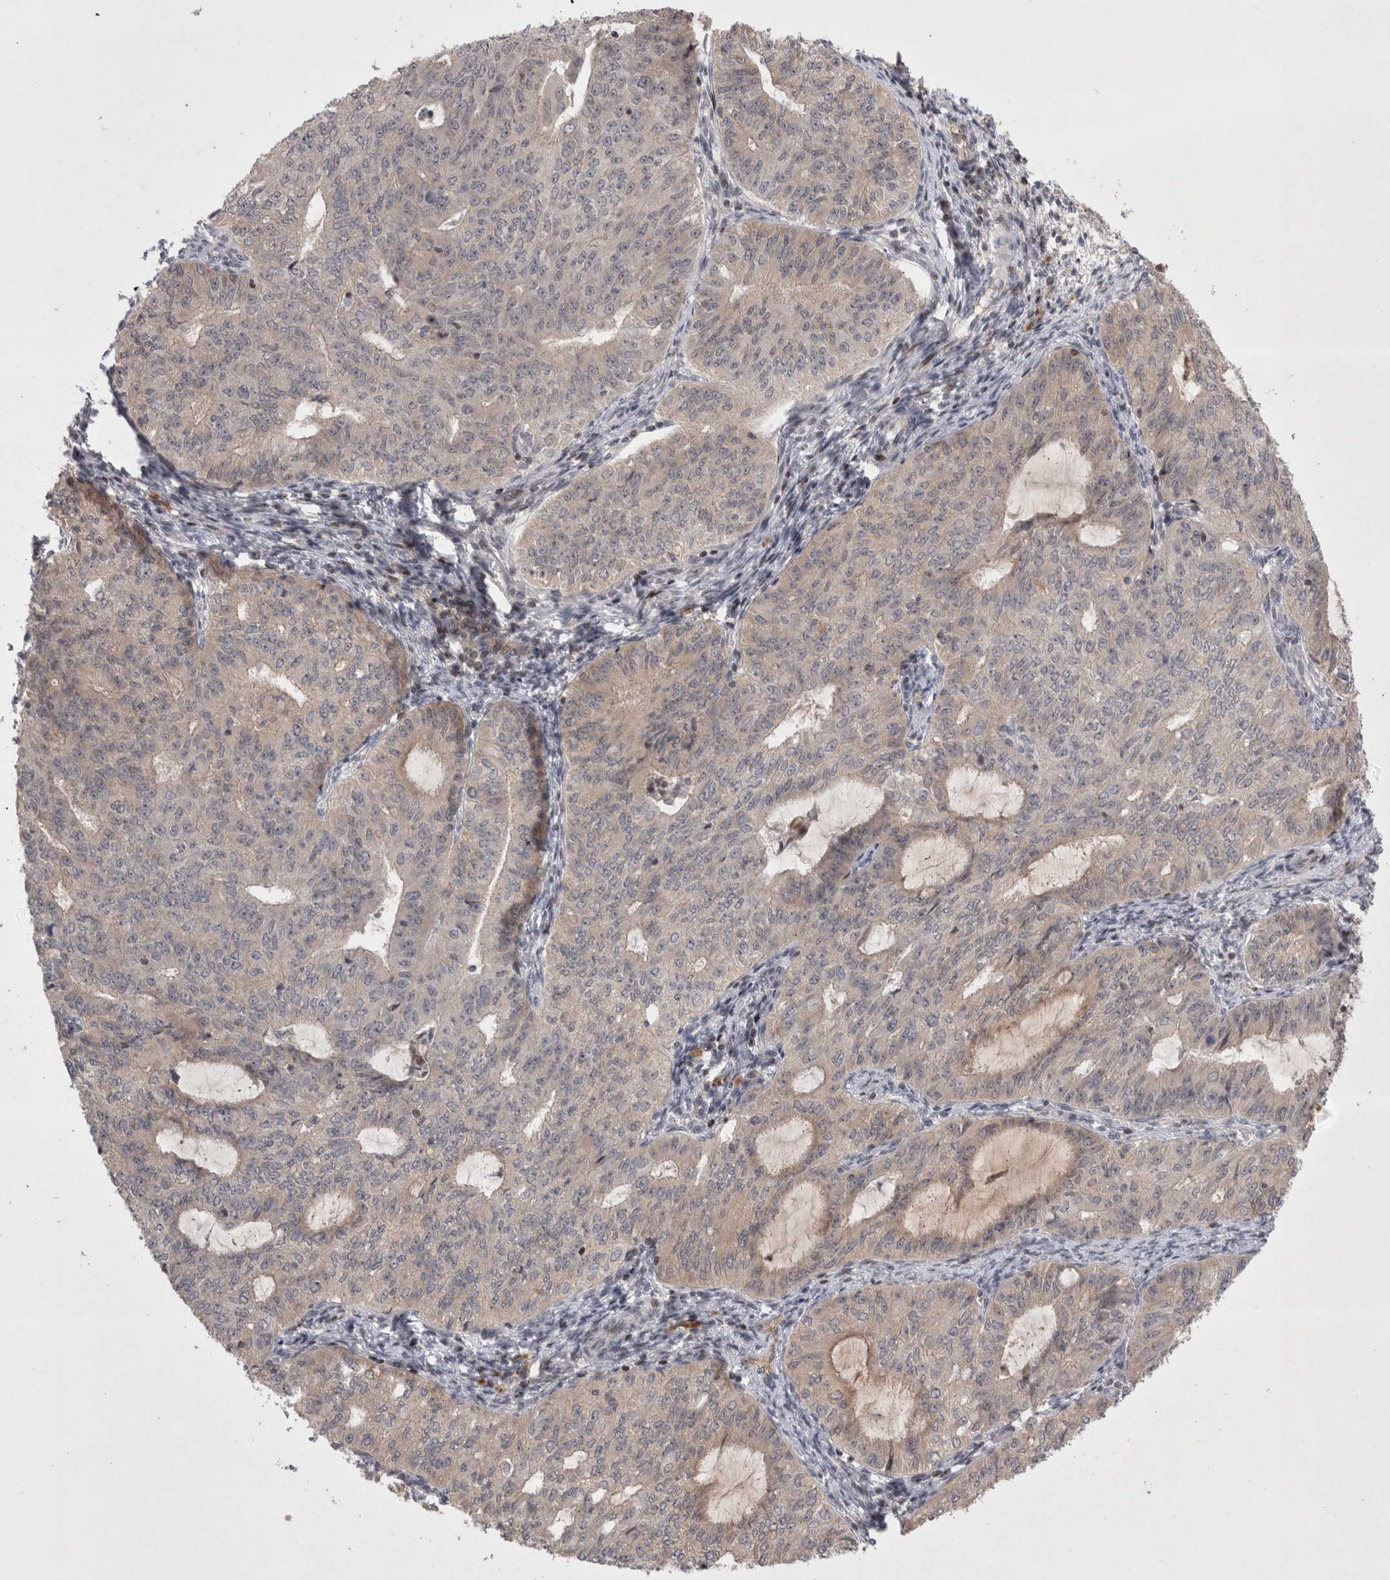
{"staining": {"intensity": "negative", "quantity": "none", "location": "none"}, "tissue": "endometrial cancer", "cell_type": "Tumor cells", "image_type": "cancer", "snomed": [{"axis": "morphology", "description": "Adenocarcinoma, NOS"}, {"axis": "topography", "description": "Endometrium"}], "caption": "Immunohistochemistry (IHC) histopathology image of neoplastic tissue: human endometrial cancer stained with DAB (3,3'-diaminobenzidine) displays no significant protein positivity in tumor cells.", "gene": "PLEKHM1", "patient": {"sex": "female", "age": 32}}